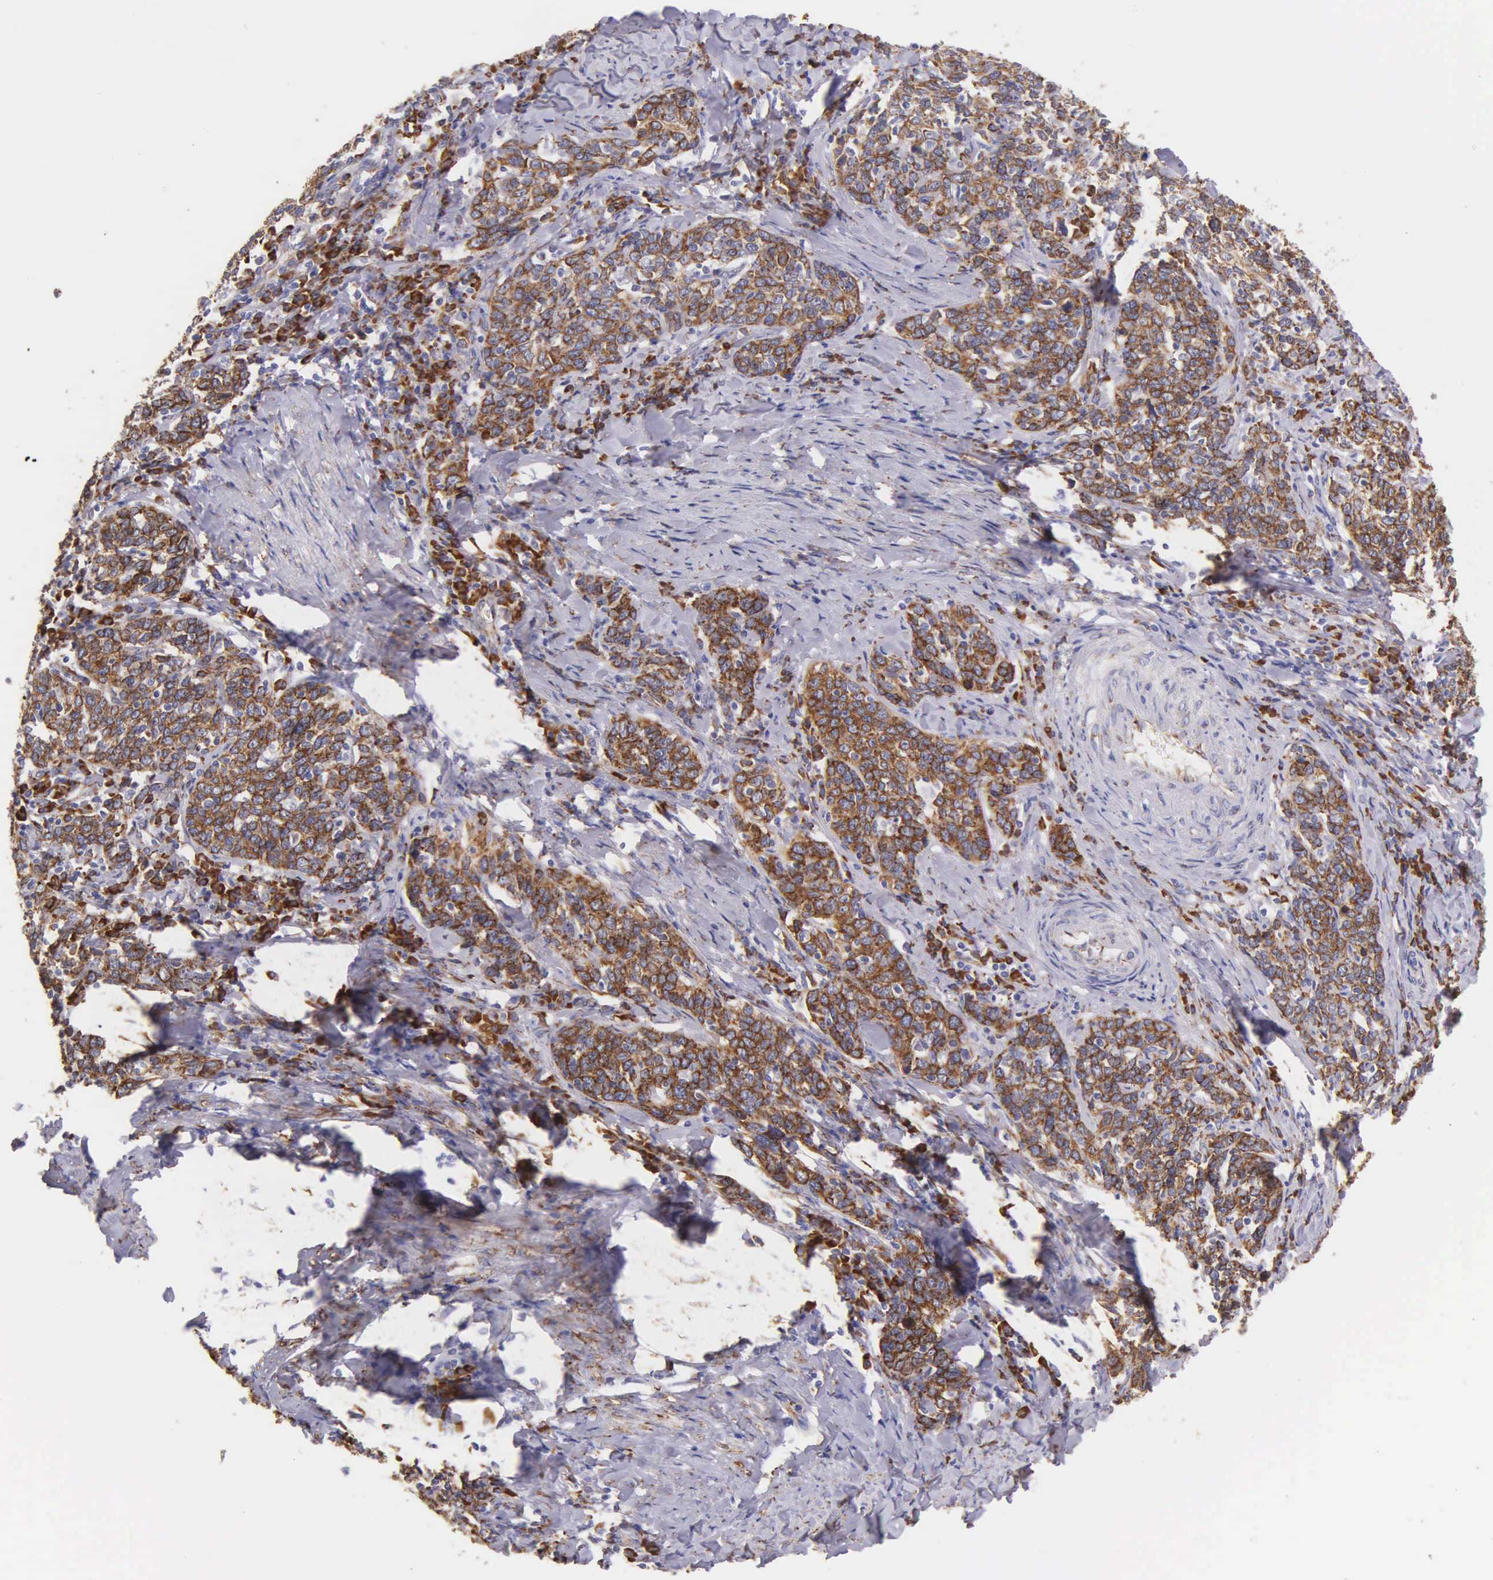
{"staining": {"intensity": "strong", "quantity": ">75%", "location": "cytoplasmic/membranous"}, "tissue": "cervical cancer", "cell_type": "Tumor cells", "image_type": "cancer", "snomed": [{"axis": "morphology", "description": "Squamous cell carcinoma, NOS"}, {"axis": "topography", "description": "Cervix"}], "caption": "This photomicrograph exhibits IHC staining of human cervical cancer (squamous cell carcinoma), with high strong cytoplasmic/membranous staining in about >75% of tumor cells.", "gene": "CKAP4", "patient": {"sex": "female", "age": 41}}